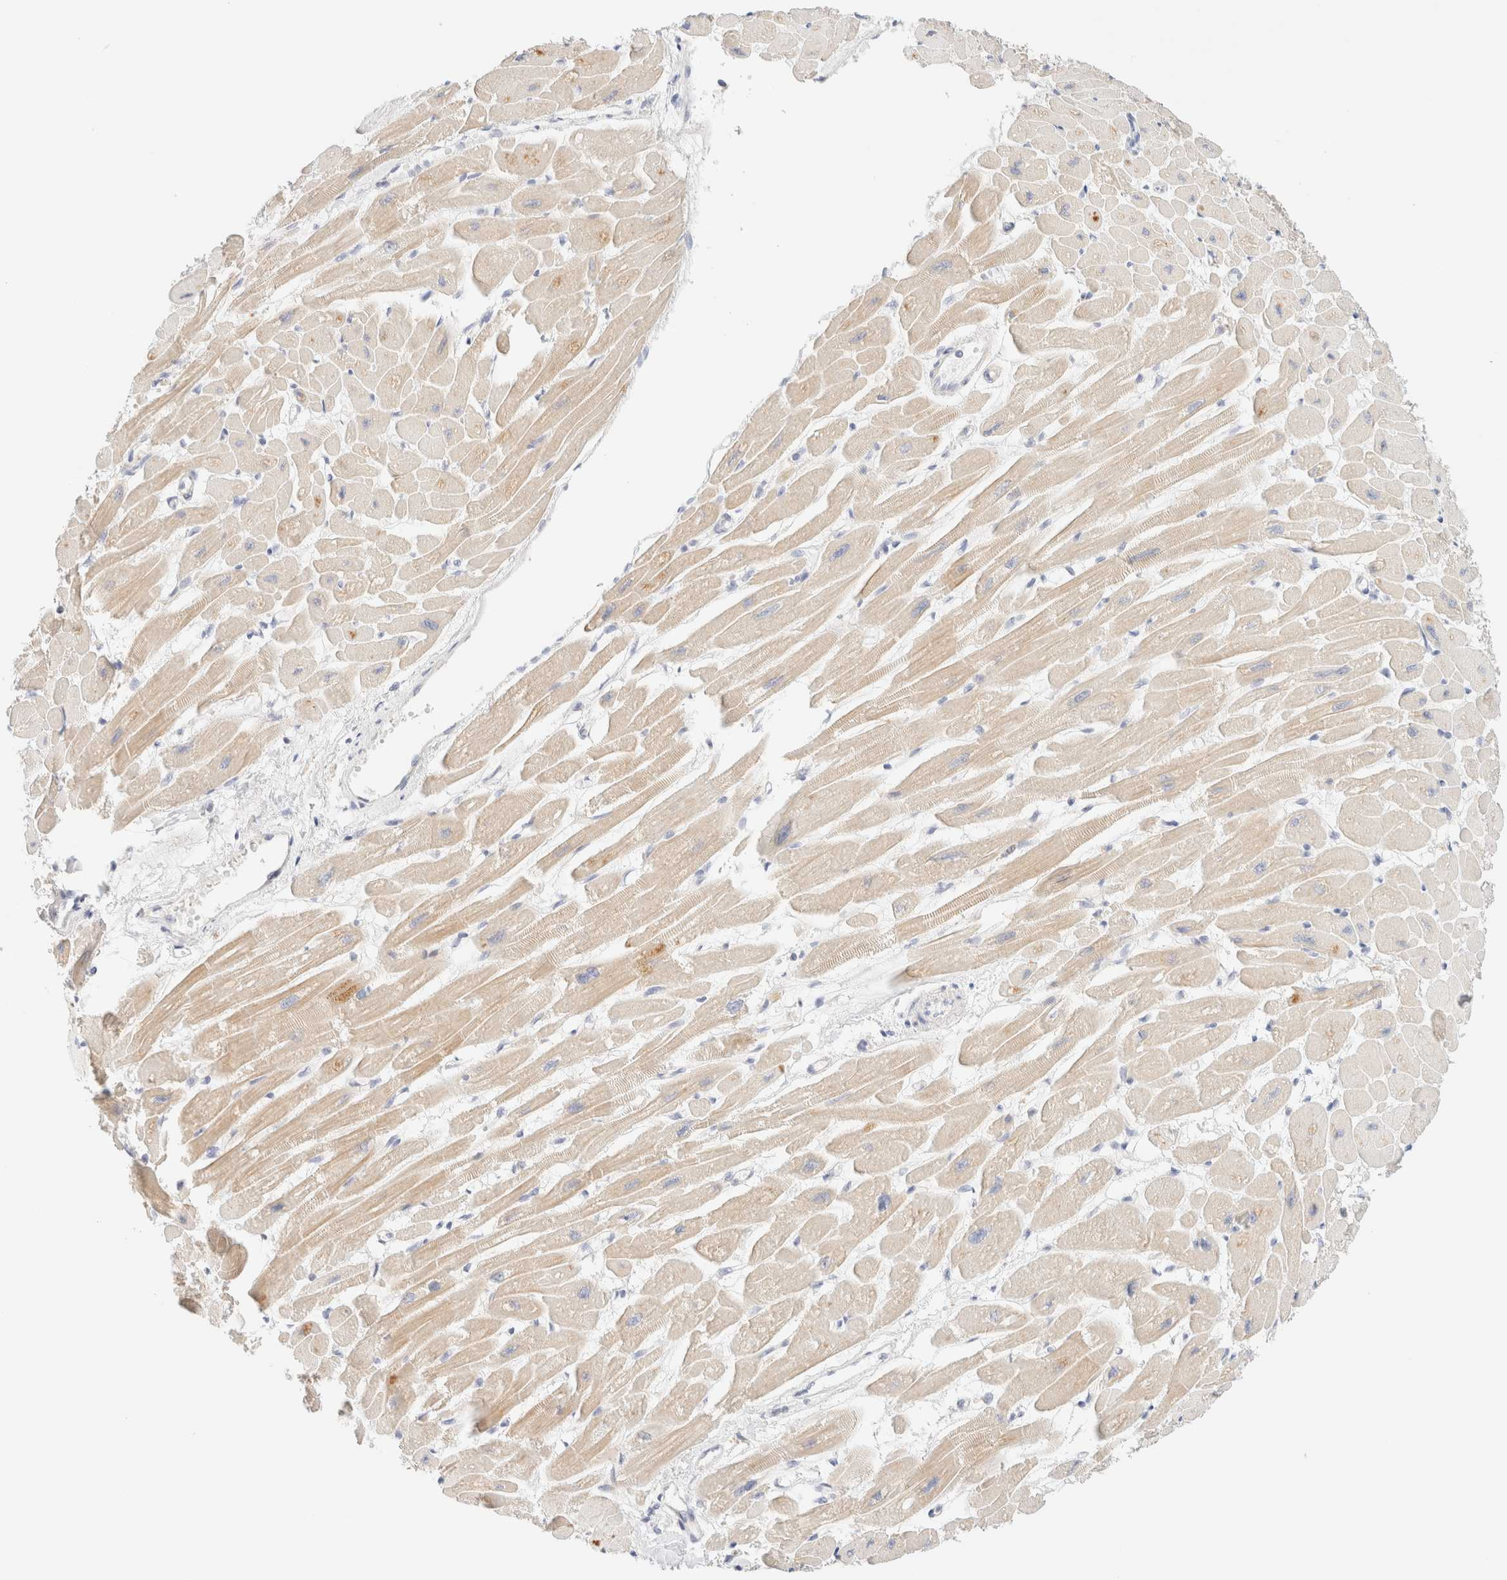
{"staining": {"intensity": "weak", "quantity": ">75%", "location": "cytoplasmic/membranous"}, "tissue": "heart muscle", "cell_type": "Cardiomyocytes", "image_type": "normal", "snomed": [{"axis": "morphology", "description": "Normal tissue, NOS"}, {"axis": "topography", "description": "Heart"}], "caption": "Human heart muscle stained with a brown dye reveals weak cytoplasmic/membranous positive expression in about >75% of cardiomyocytes.", "gene": "SARM1", "patient": {"sex": "female", "age": 54}}